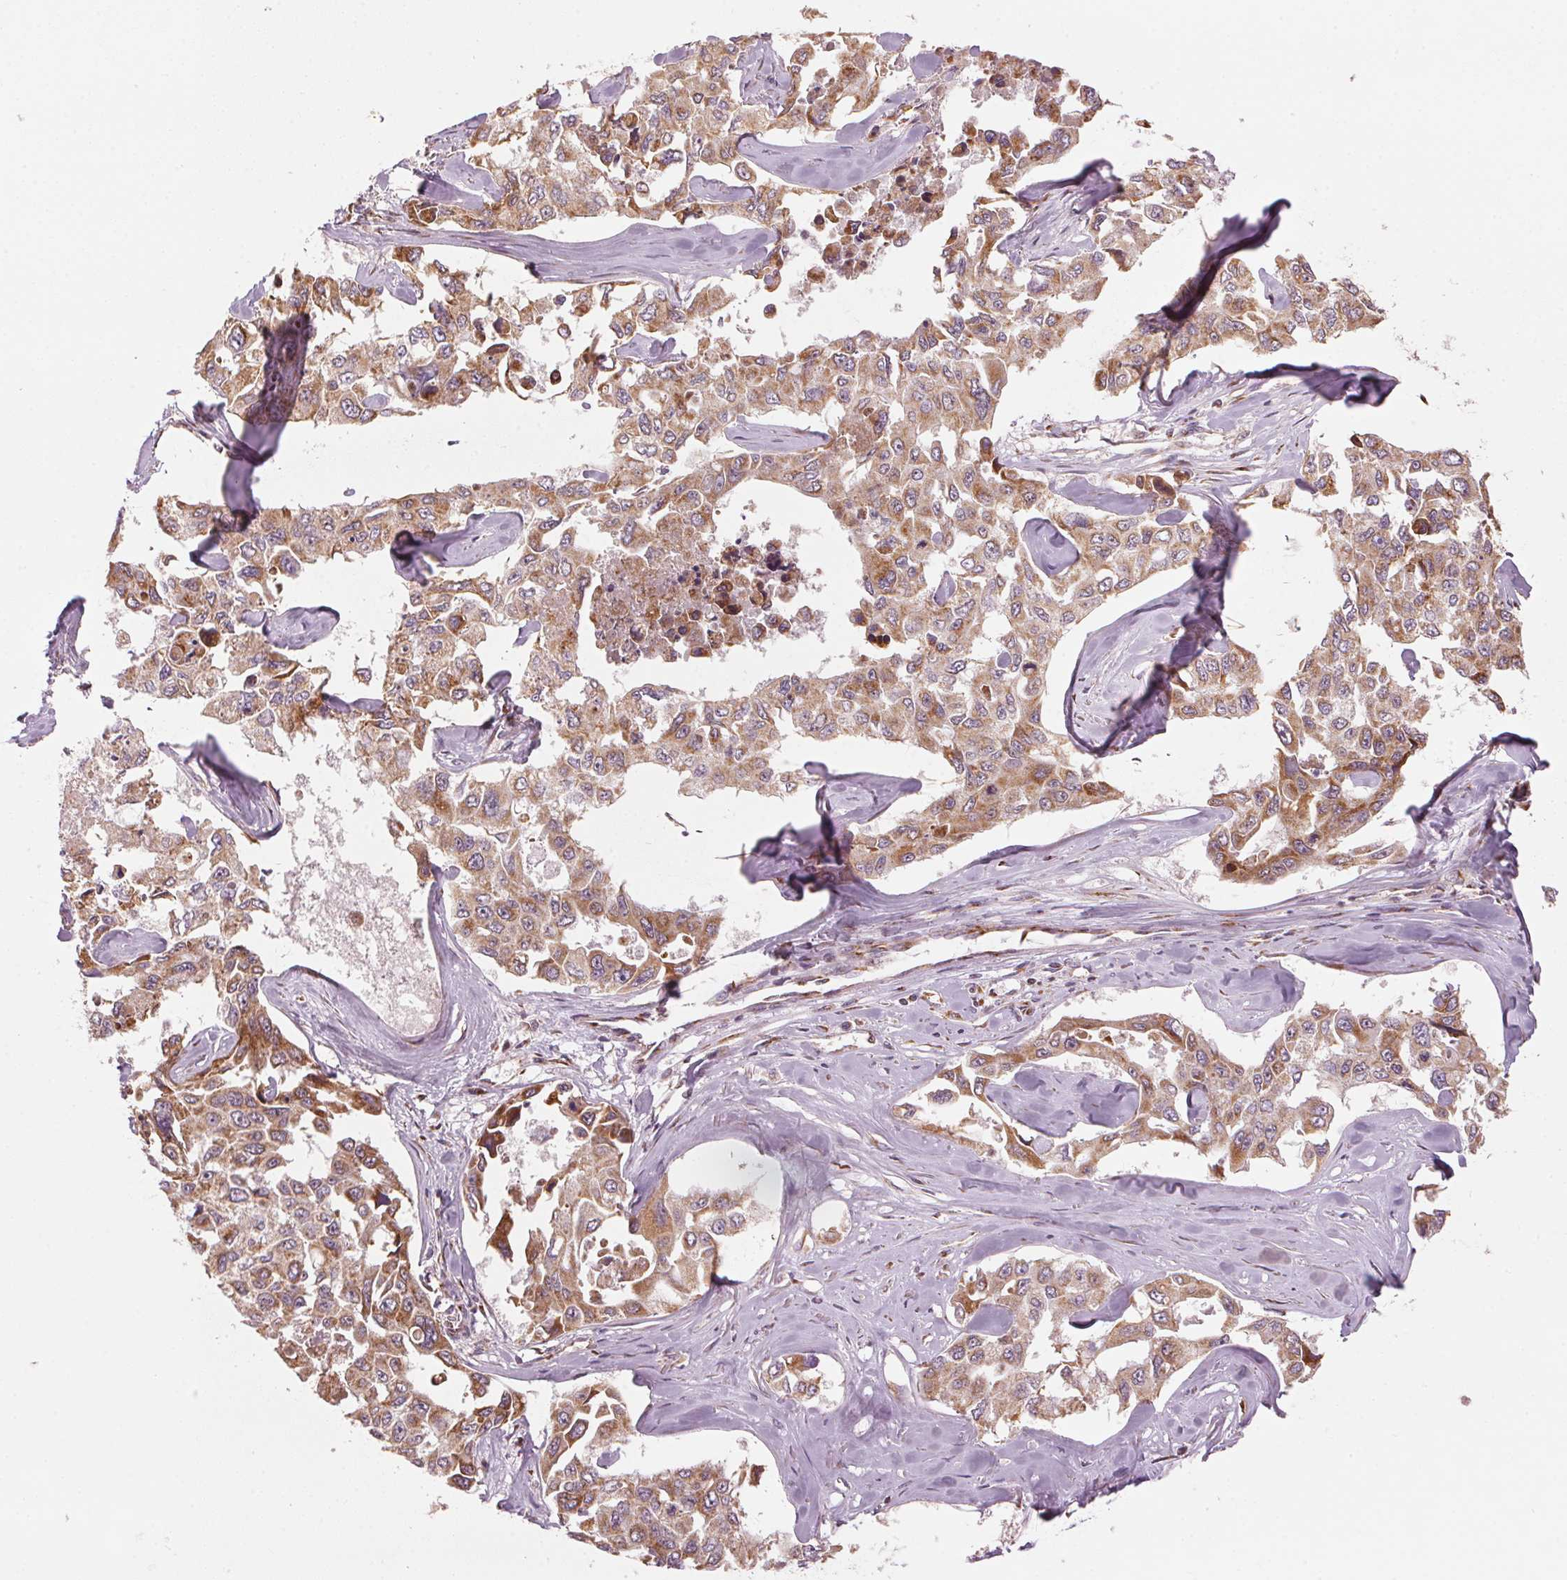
{"staining": {"intensity": "moderate", "quantity": ">75%", "location": "cytoplasmic/membranous"}, "tissue": "lung cancer", "cell_type": "Tumor cells", "image_type": "cancer", "snomed": [{"axis": "morphology", "description": "Adenocarcinoma, NOS"}, {"axis": "topography", "description": "Lung"}], "caption": "Immunohistochemistry photomicrograph of neoplastic tissue: lung cancer stained using immunohistochemistry exhibits medium levels of moderate protein expression localized specifically in the cytoplasmic/membranous of tumor cells, appearing as a cytoplasmic/membranous brown color.", "gene": "TOMM70", "patient": {"sex": "male", "age": 64}}